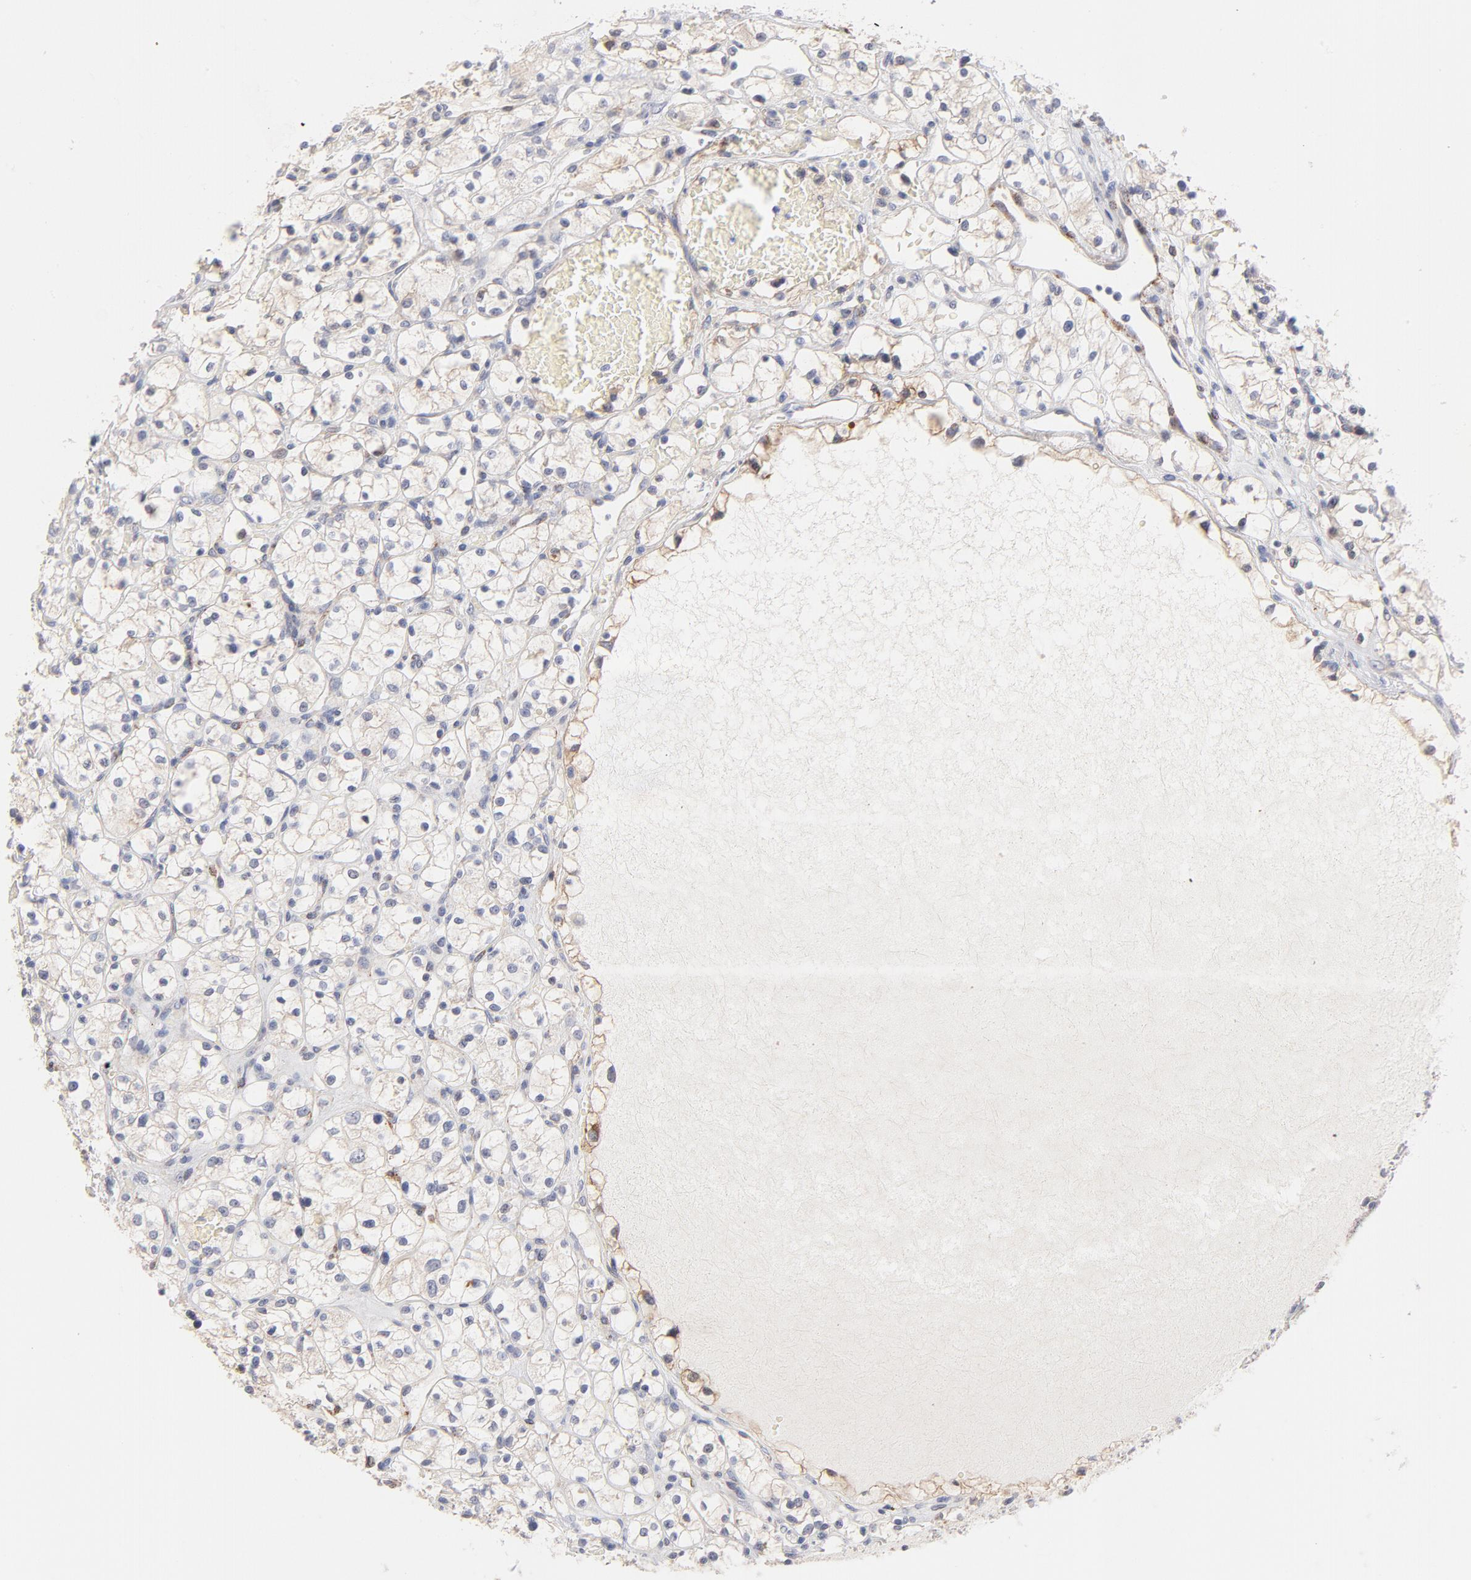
{"staining": {"intensity": "negative", "quantity": "none", "location": "none"}, "tissue": "renal cancer", "cell_type": "Tumor cells", "image_type": "cancer", "snomed": [{"axis": "morphology", "description": "Adenocarcinoma, NOS"}, {"axis": "topography", "description": "Kidney"}], "caption": "An IHC histopathology image of renal cancer (adenocarcinoma) is shown. There is no staining in tumor cells of renal cancer (adenocarcinoma).", "gene": "MID1", "patient": {"sex": "female", "age": 60}}